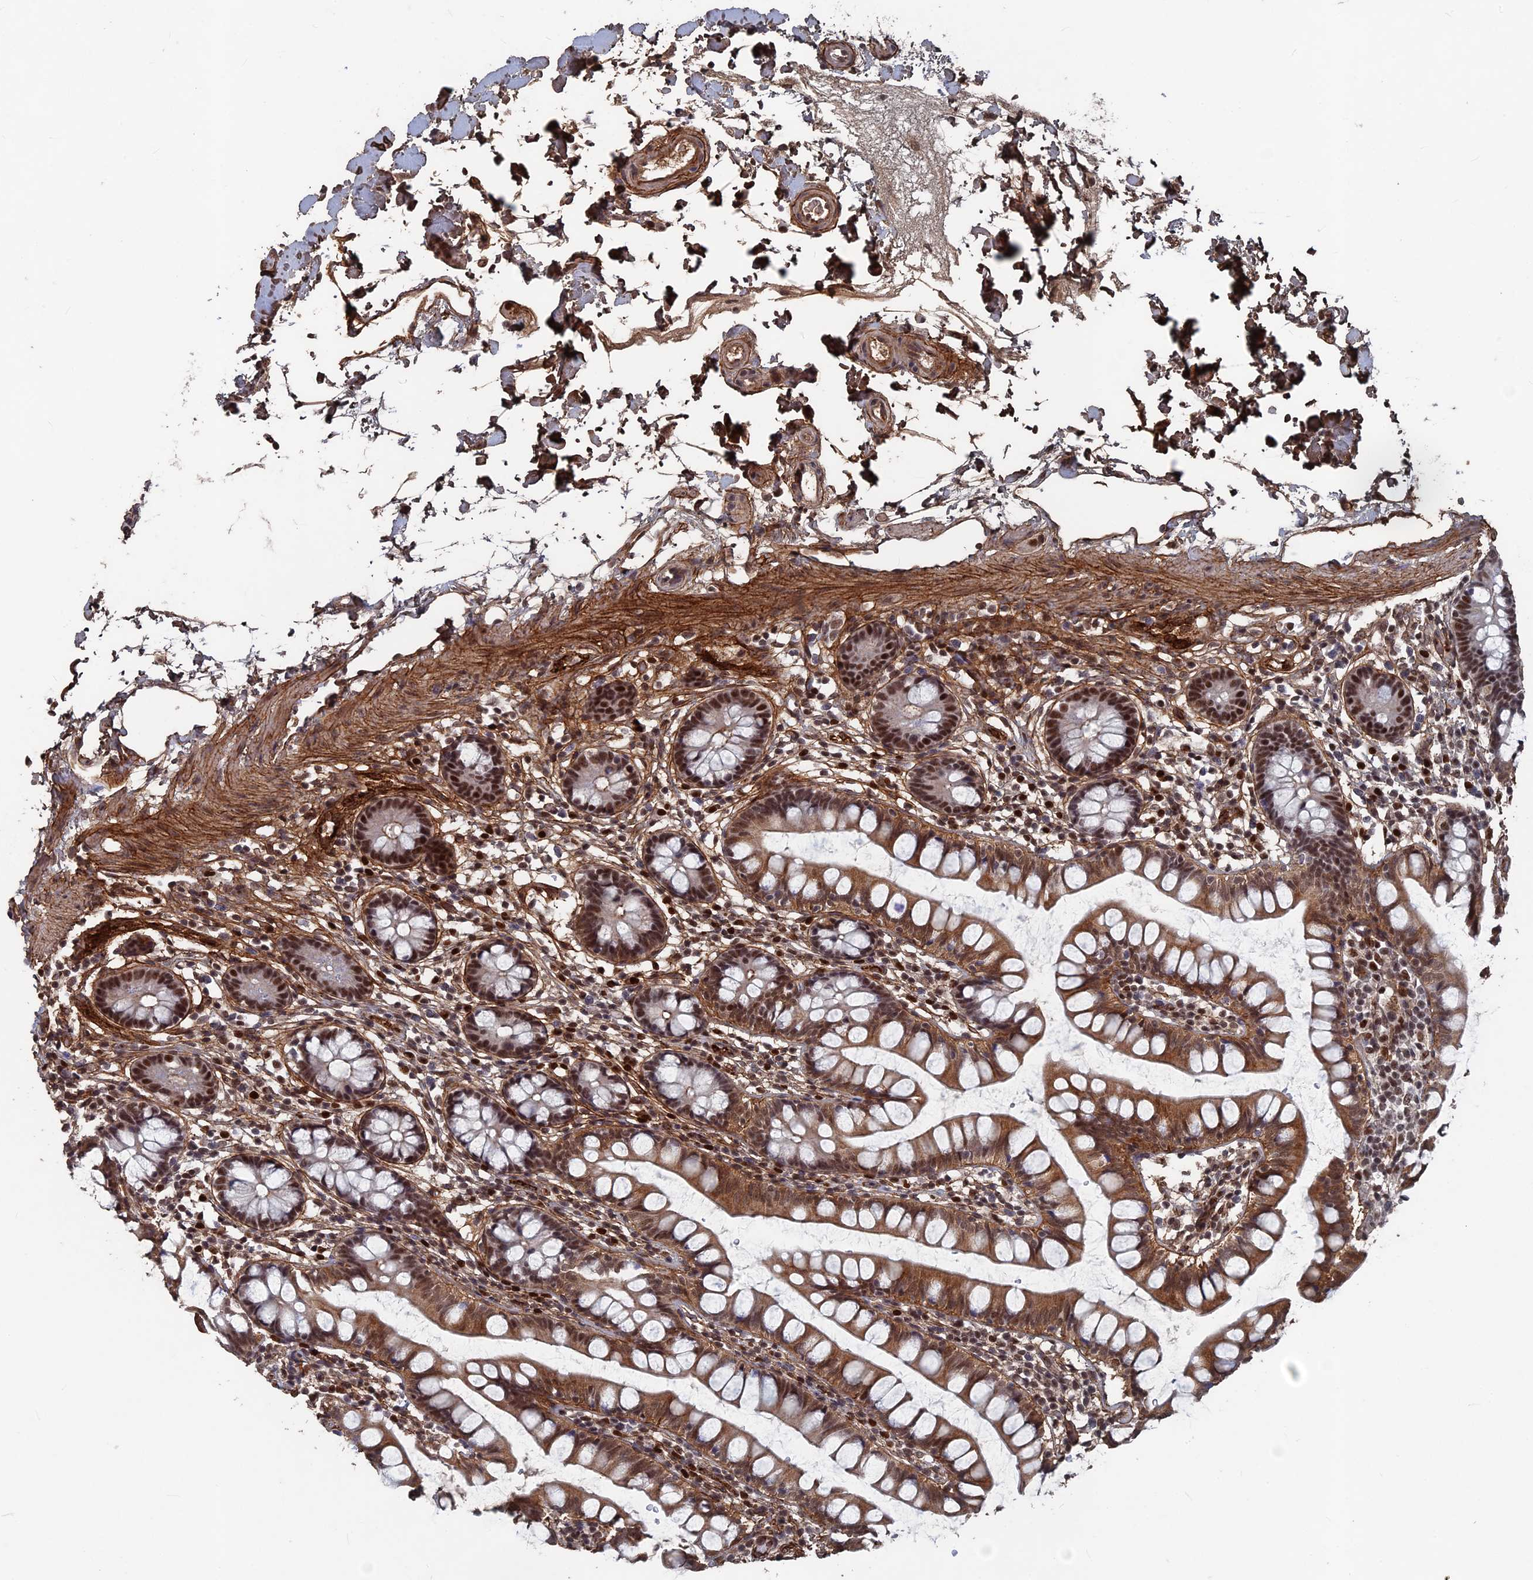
{"staining": {"intensity": "strong", "quantity": ">75%", "location": "cytoplasmic/membranous,nuclear"}, "tissue": "small intestine", "cell_type": "Glandular cells", "image_type": "normal", "snomed": [{"axis": "morphology", "description": "Normal tissue, NOS"}, {"axis": "topography", "description": "Small intestine"}], "caption": "High-power microscopy captured an immunohistochemistry (IHC) micrograph of normal small intestine, revealing strong cytoplasmic/membranous,nuclear staining in approximately >75% of glandular cells.", "gene": "SH3D21", "patient": {"sex": "female", "age": 84}}